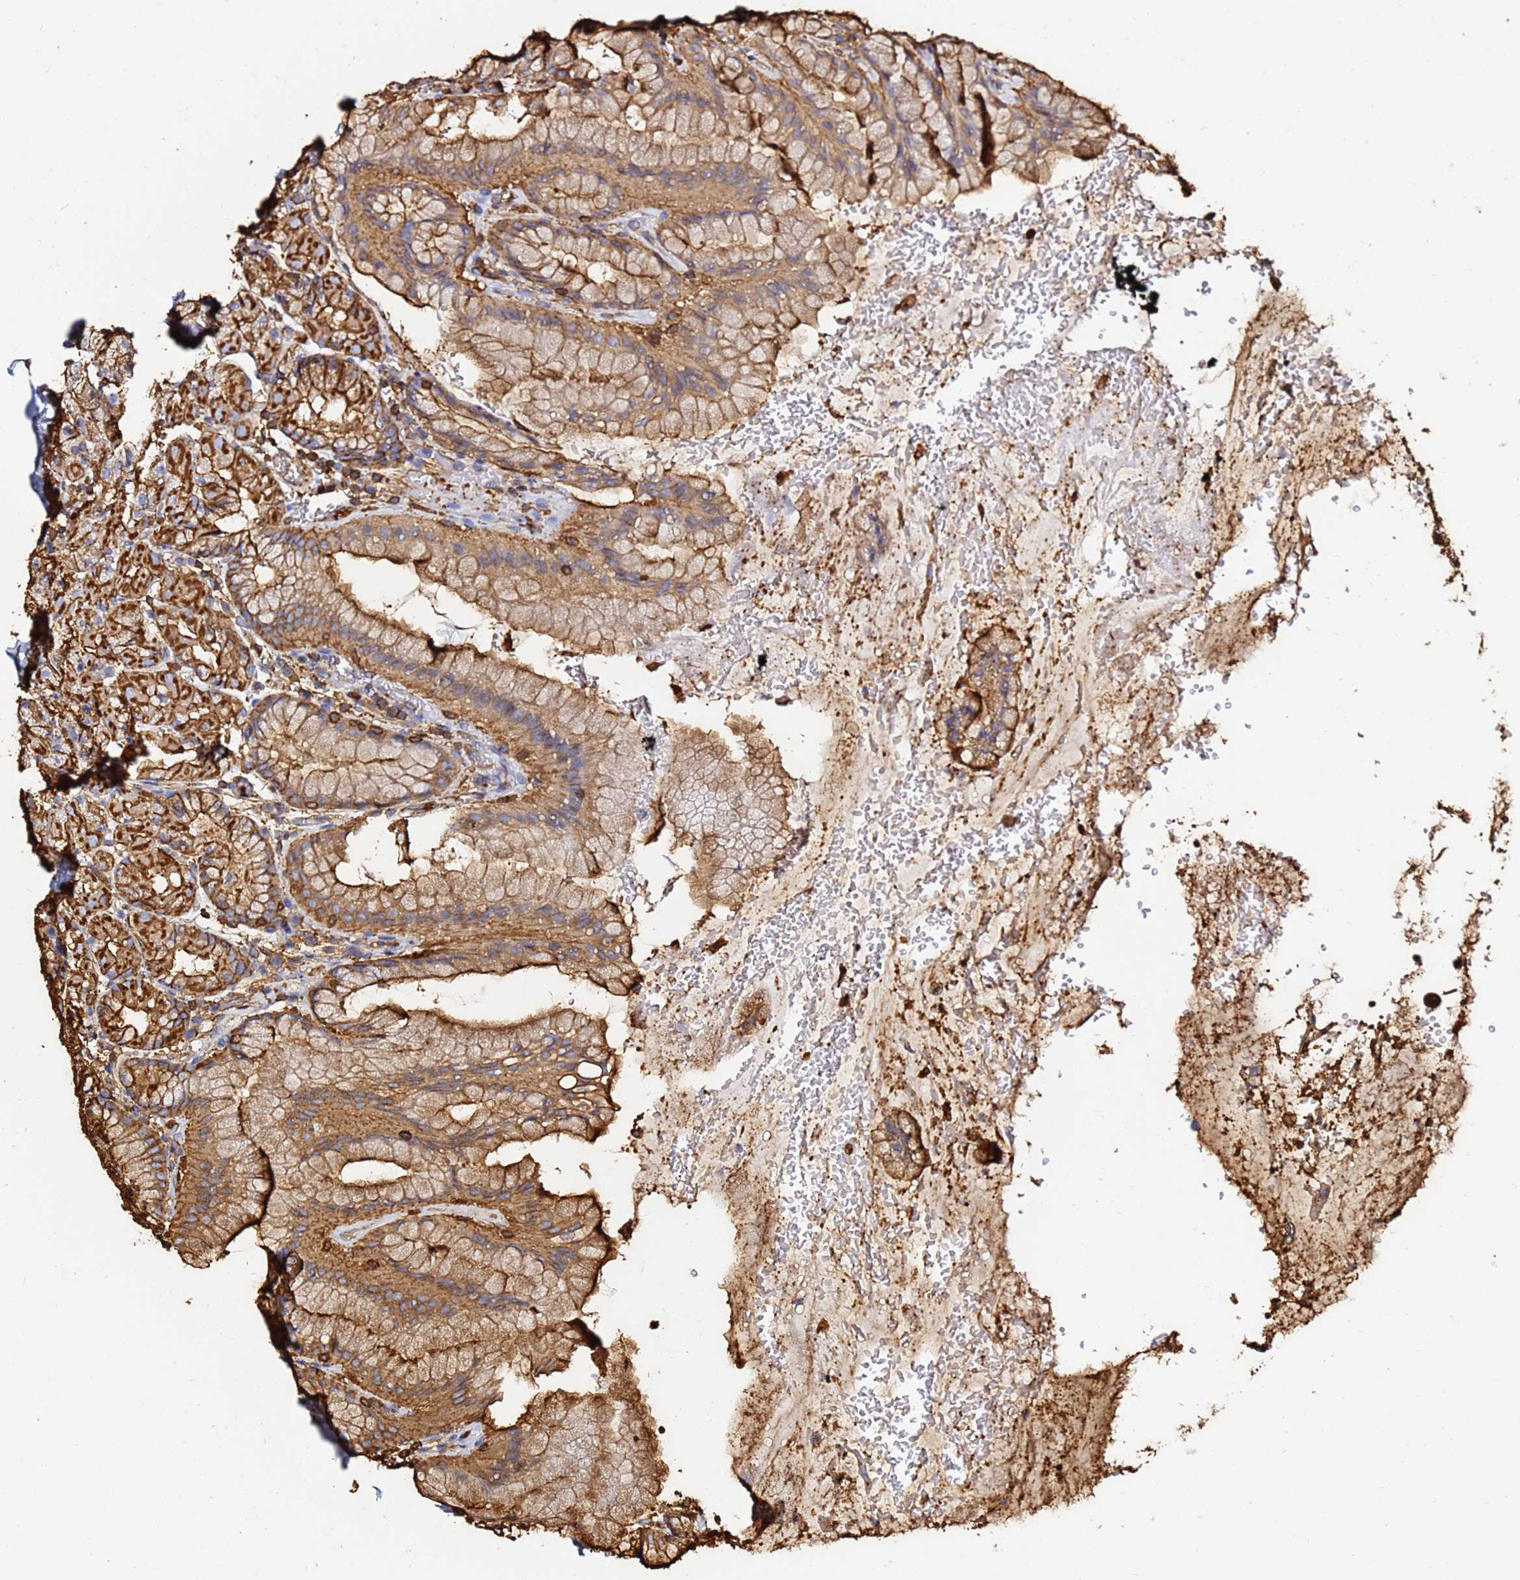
{"staining": {"intensity": "strong", "quantity": ">75%", "location": "cytoplasmic/membranous"}, "tissue": "stomach", "cell_type": "Glandular cells", "image_type": "normal", "snomed": [{"axis": "morphology", "description": "Normal tissue, NOS"}, {"axis": "topography", "description": "Stomach, upper"}, {"axis": "topography", "description": "Stomach, lower"}], "caption": "Glandular cells display high levels of strong cytoplasmic/membranous positivity in about >75% of cells in normal human stomach. (DAB (3,3'-diaminobenzidine) IHC with brightfield microscopy, high magnification).", "gene": "ACTA1", "patient": {"sex": "male", "age": 67}}